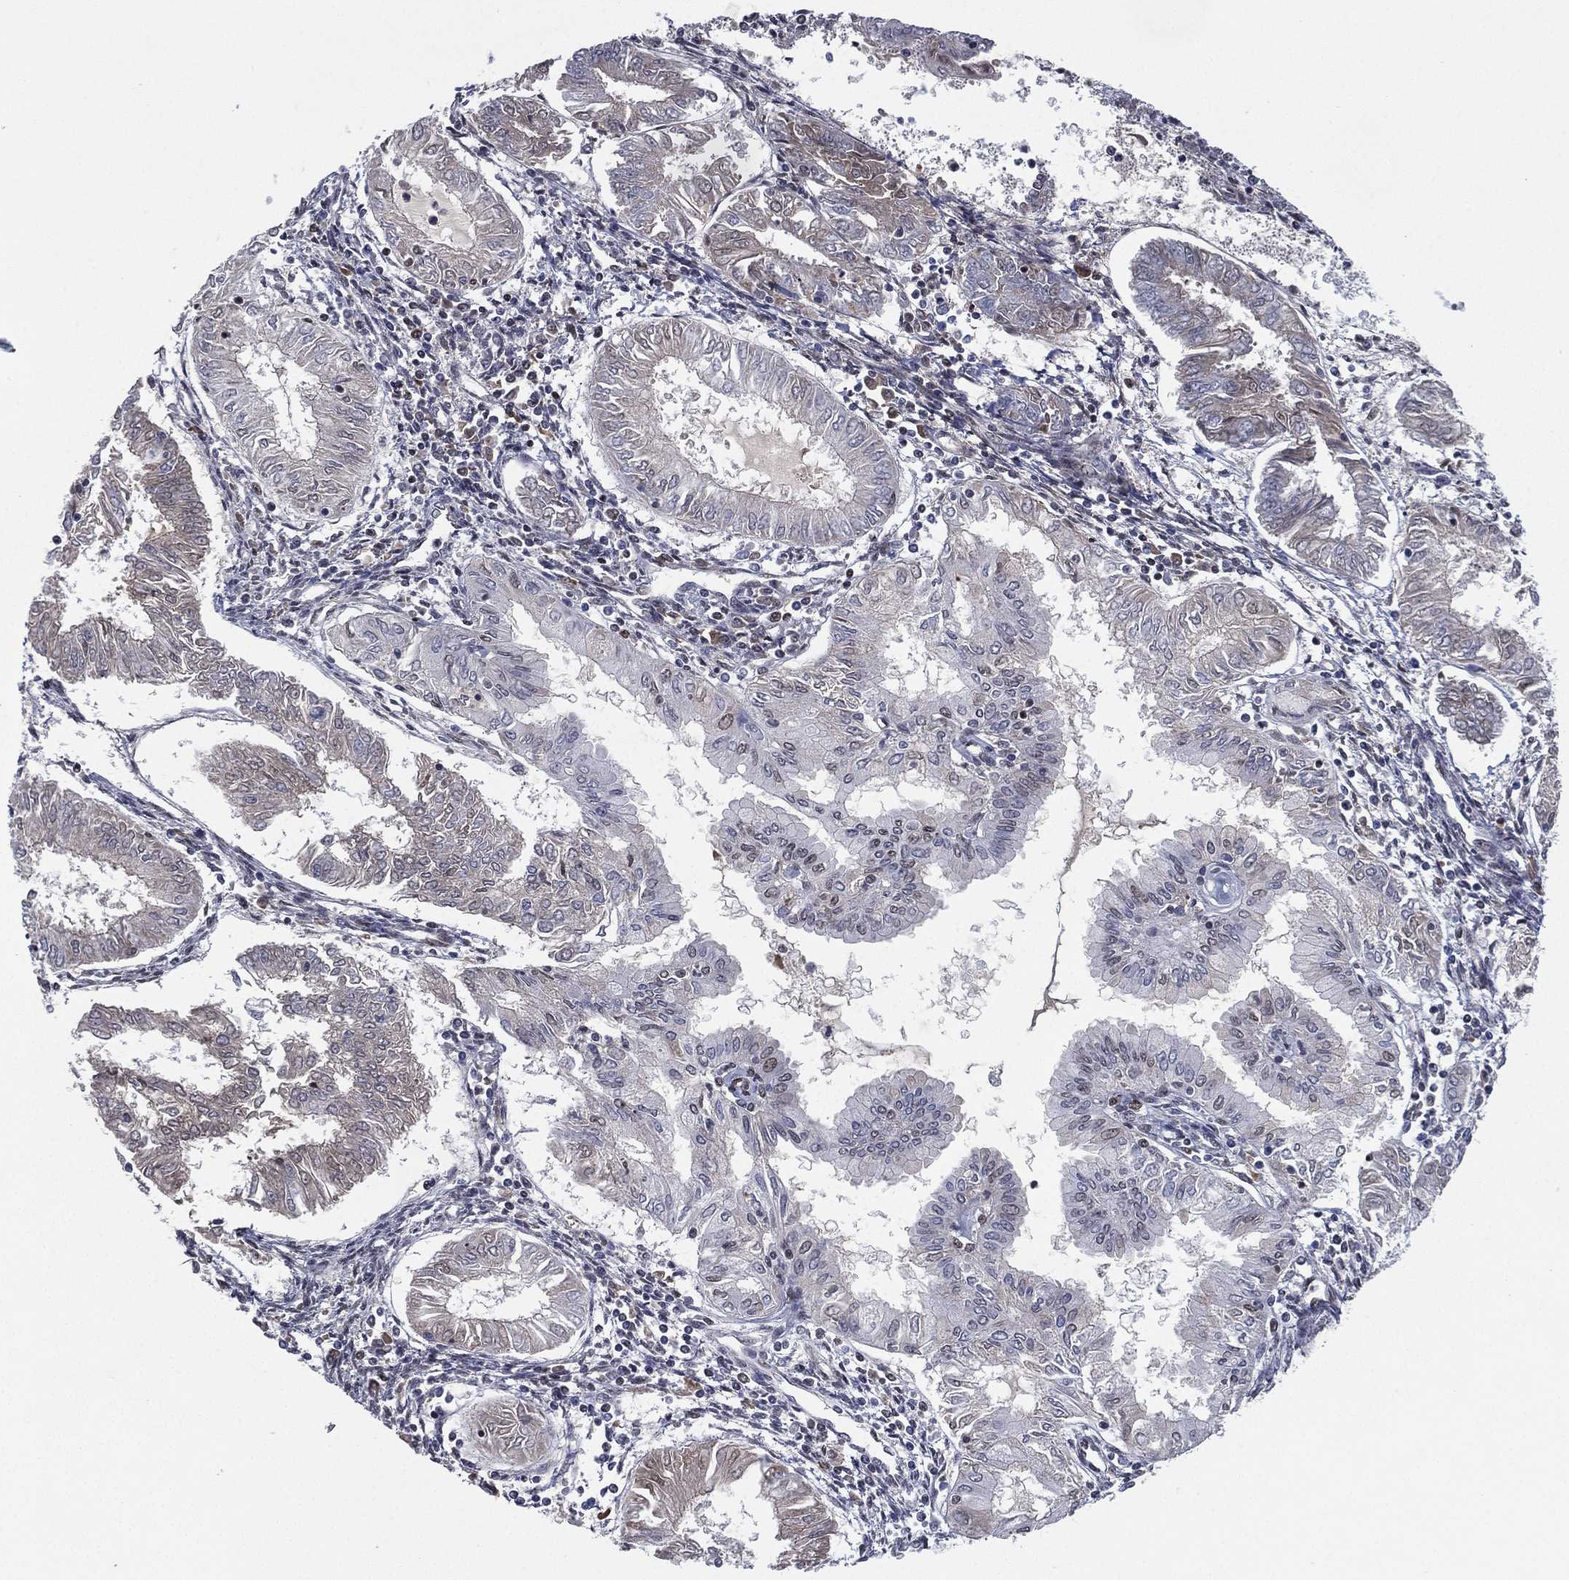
{"staining": {"intensity": "negative", "quantity": "none", "location": "none"}, "tissue": "endometrial cancer", "cell_type": "Tumor cells", "image_type": "cancer", "snomed": [{"axis": "morphology", "description": "Adenocarcinoma, NOS"}, {"axis": "topography", "description": "Endometrium"}], "caption": "An image of endometrial cancer (adenocarcinoma) stained for a protein demonstrates no brown staining in tumor cells.", "gene": "RTF1", "patient": {"sex": "female", "age": 68}}